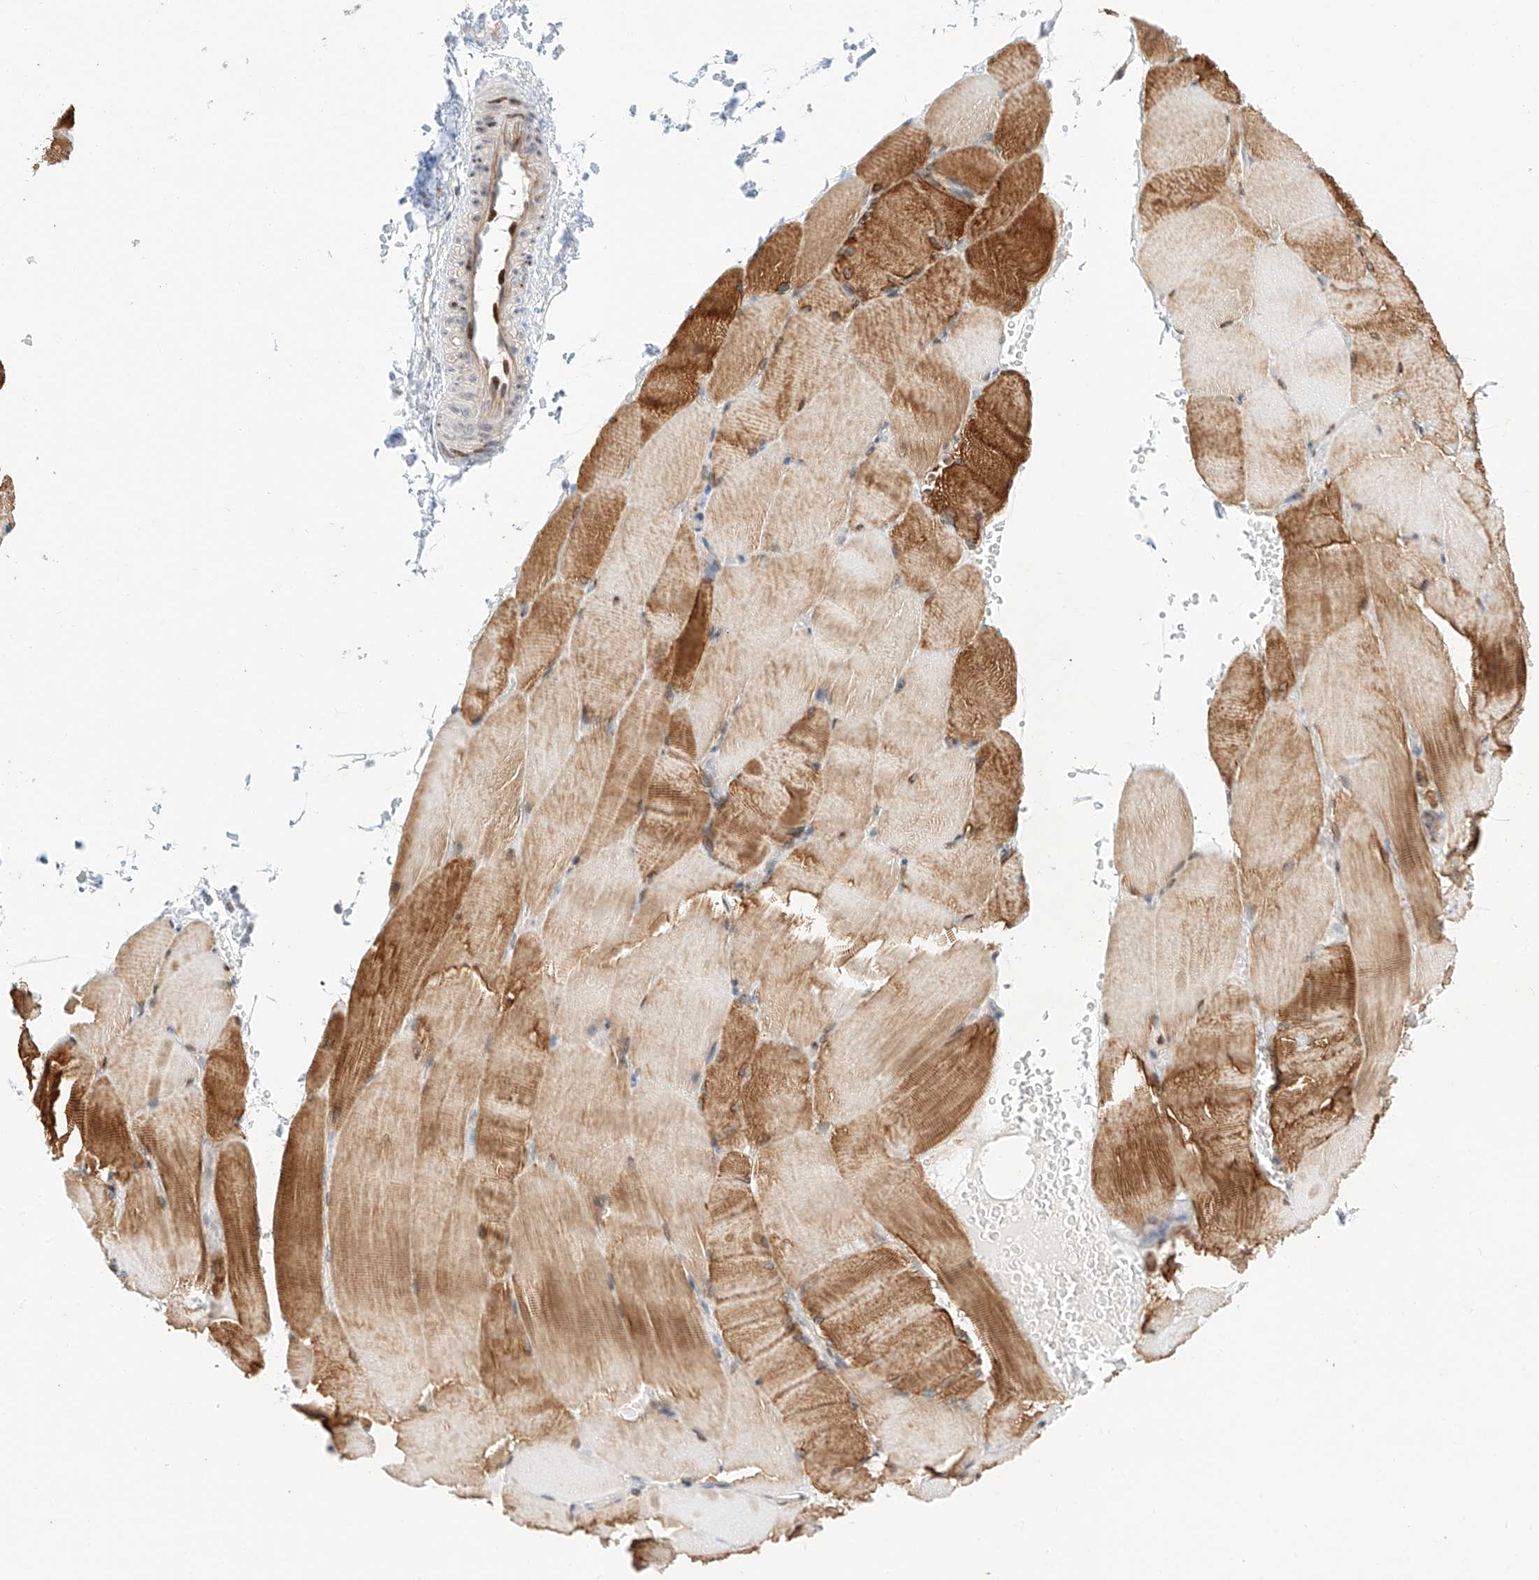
{"staining": {"intensity": "moderate", "quantity": ">75%", "location": "cytoplasmic/membranous,nuclear"}, "tissue": "skeletal muscle", "cell_type": "Myocytes", "image_type": "normal", "snomed": [{"axis": "morphology", "description": "Normal tissue, NOS"}, {"axis": "topography", "description": "Skeletal muscle"}, {"axis": "topography", "description": "Parathyroid gland"}], "caption": "Unremarkable skeletal muscle displays moderate cytoplasmic/membranous,nuclear staining in approximately >75% of myocytes The staining is performed using DAB brown chromogen to label protein expression. The nuclei are counter-stained blue using hematoxylin..", "gene": "HDAC9", "patient": {"sex": "female", "age": 37}}